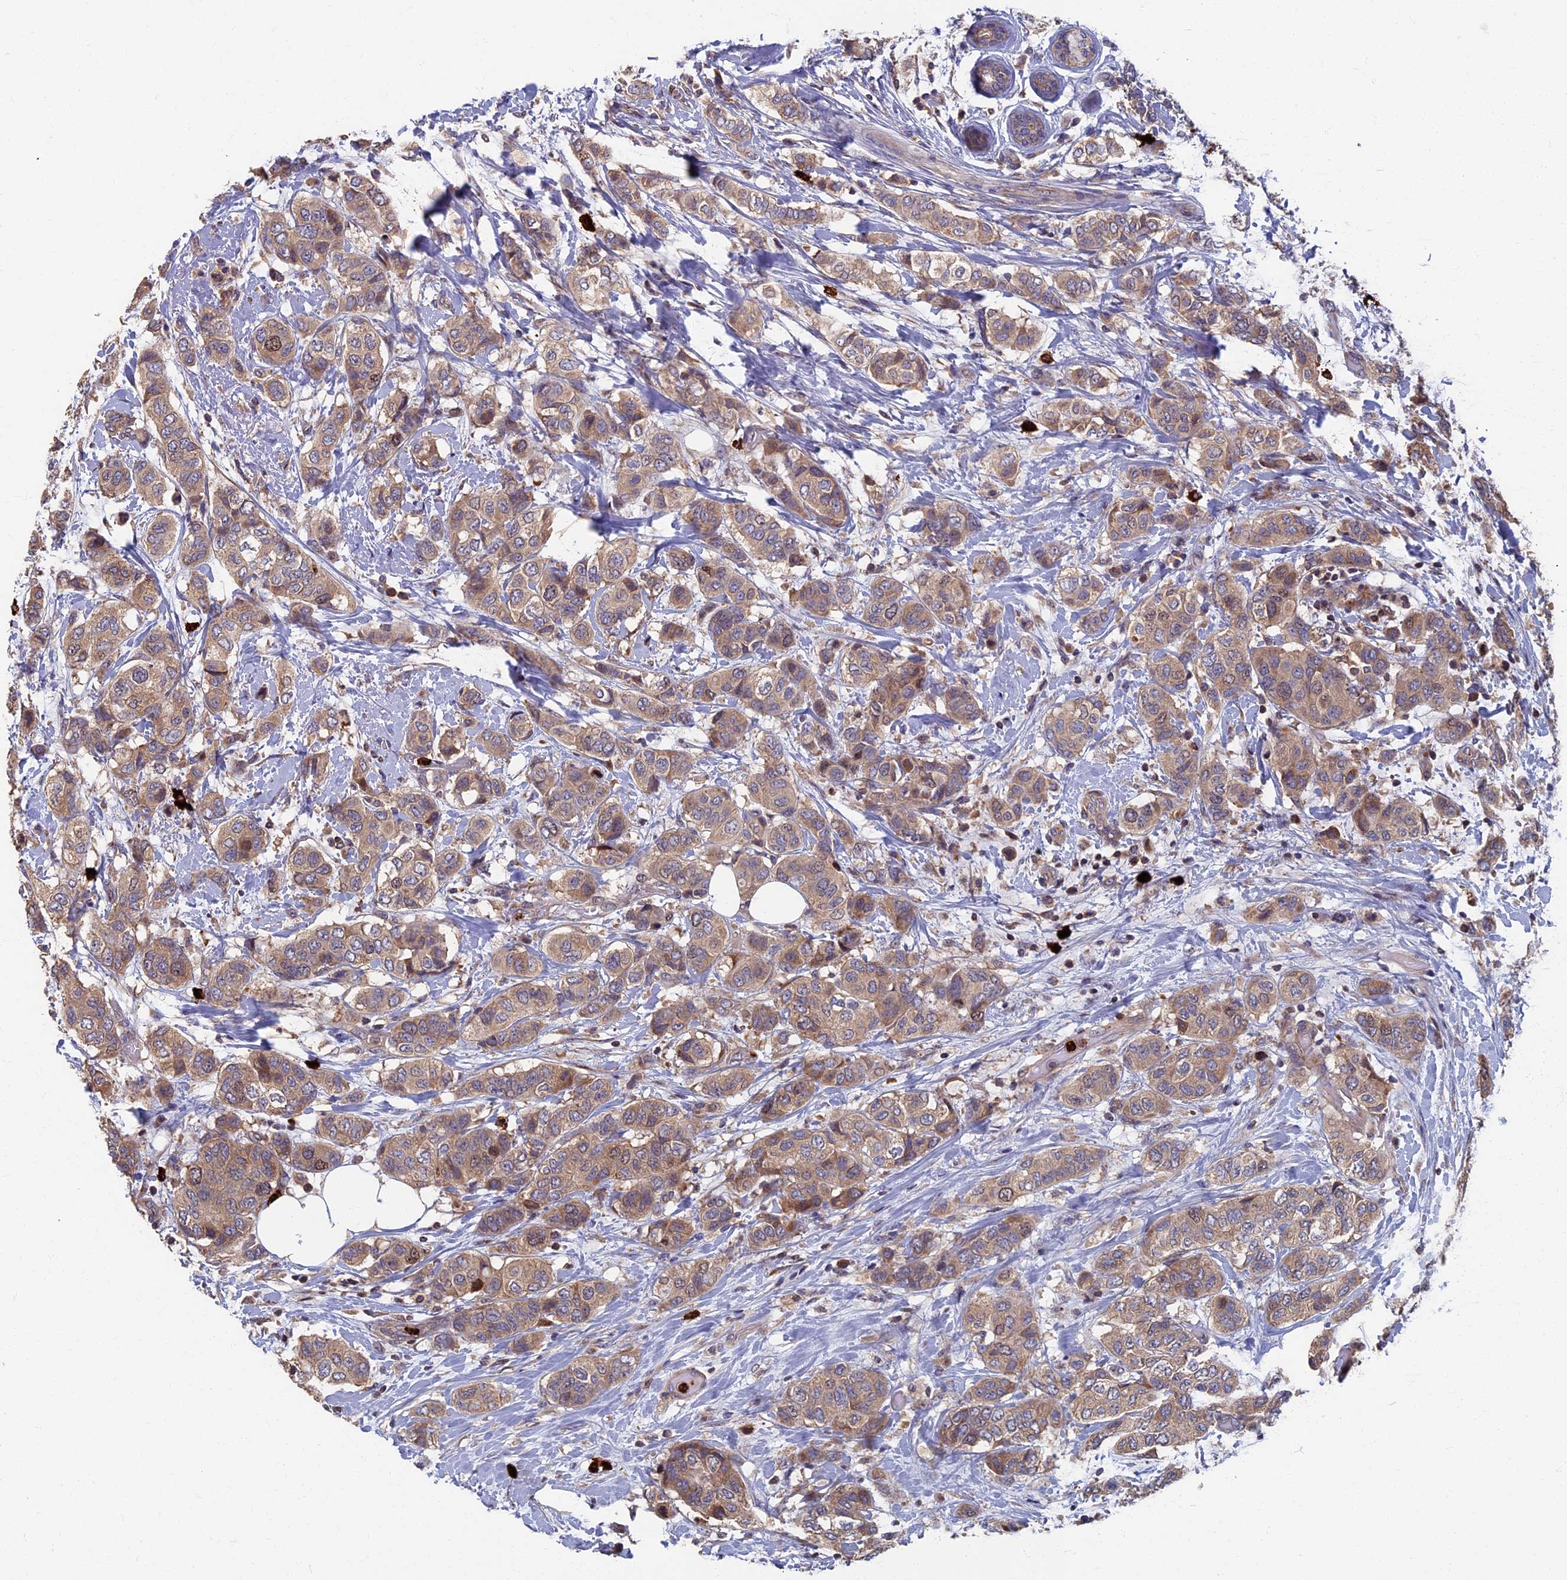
{"staining": {"intensity": "moderate", "quantity": ">75%", "location": "cytoplasmic/membranous,nuclear"}, "tissue": "breast cancer", "cell_type": "Tumor cells", "image_type": "cancer", "snomed": [{"axis": "morphology", "description": "Lobular carcinoma"}, {"axis": "topography", "description": "Breast"}], "caption": "Immunohistochemical staining of breast cancer (lobular carcinoma) exhibits medium levels of moderate cytoplasmic/membranous and nuclear protein expression in approximately >75% of tumor cells.", "gene": "TNK2", "patient": {"sex": "female", "age": 51}}